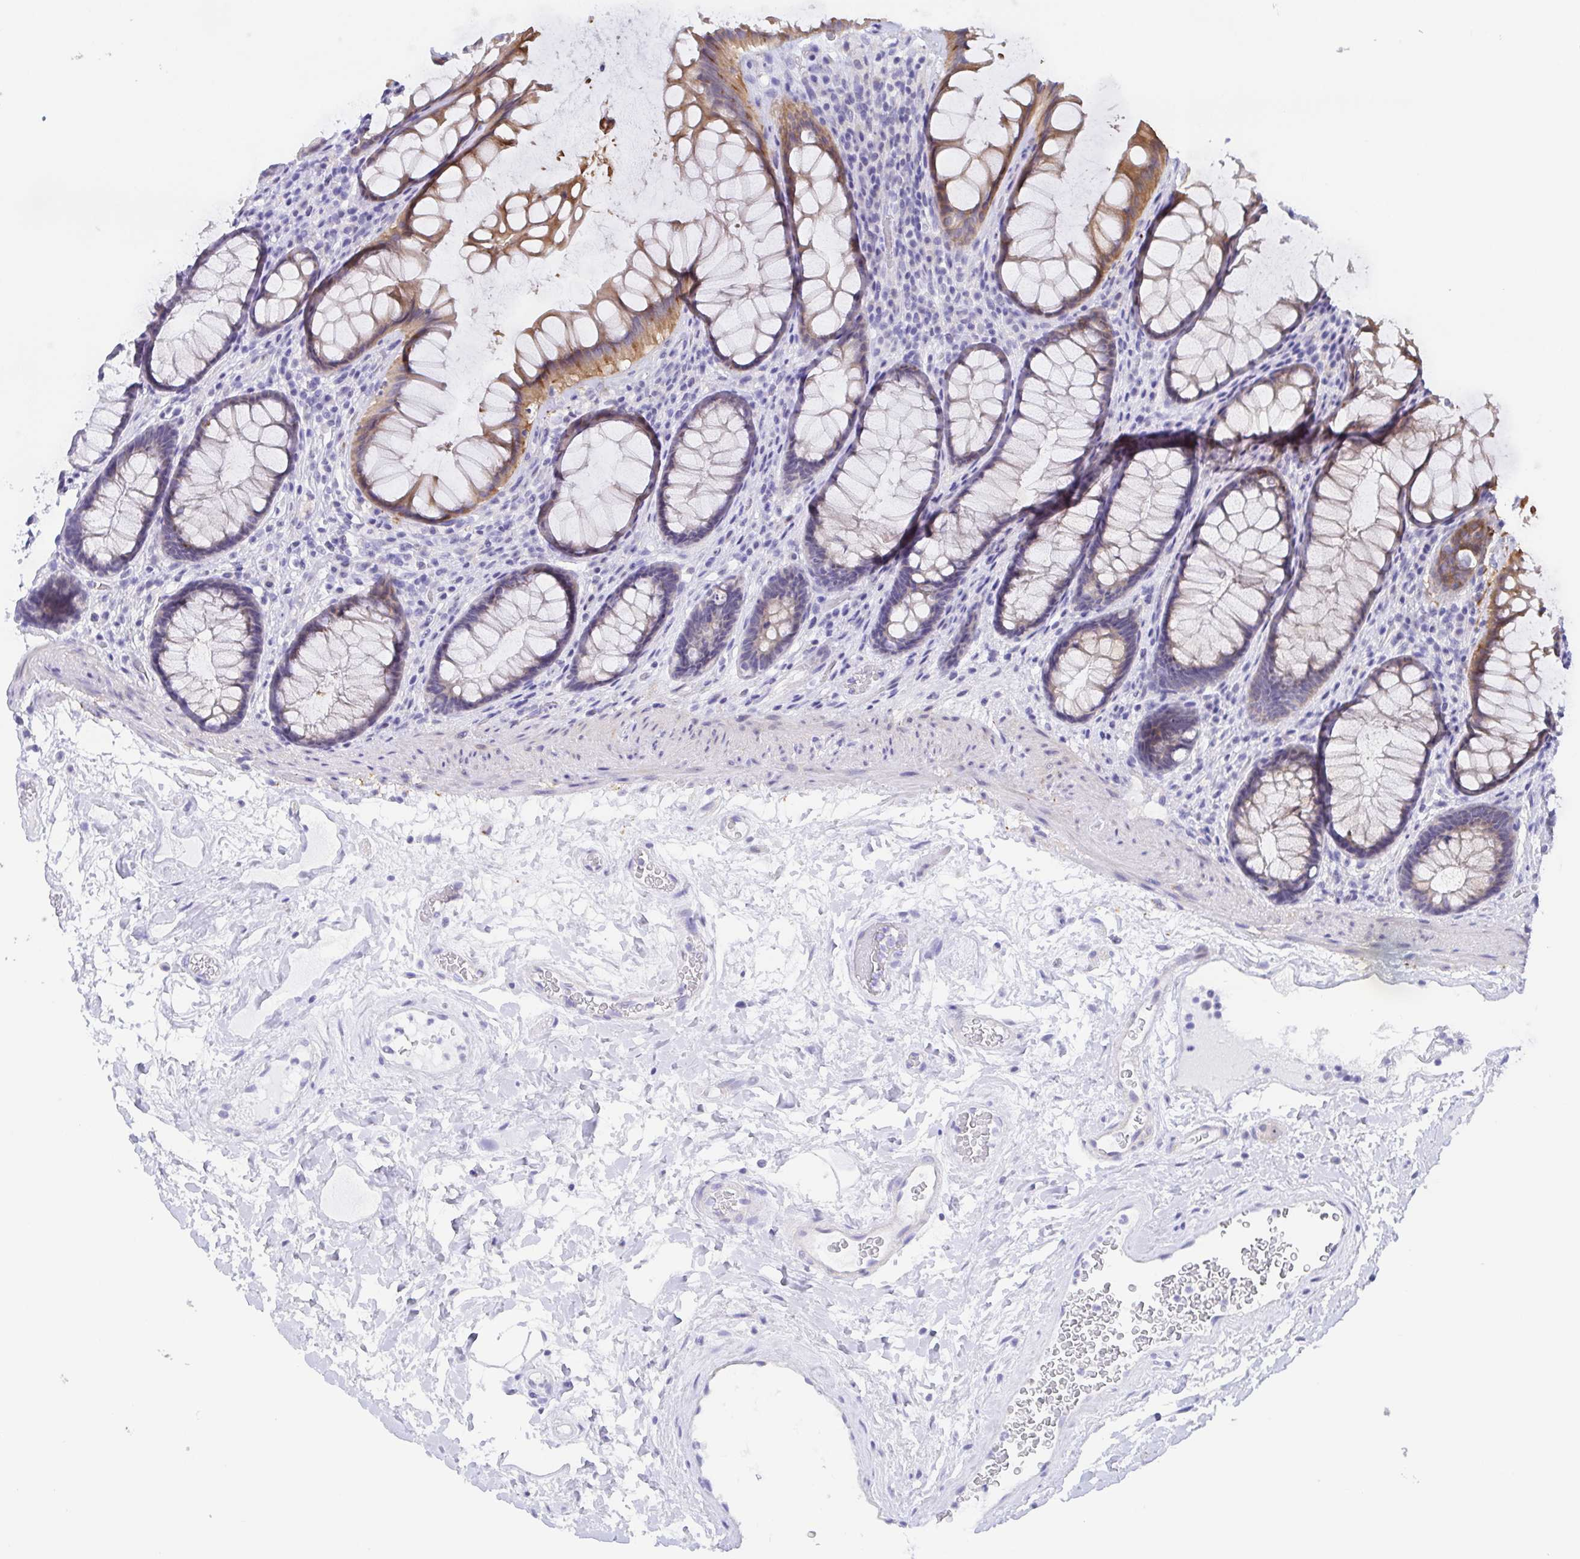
{"staining": {"intensity": "moderate", "quantity": ">75%", "location": "cytoplasmic/membranous"}, "tissue": "rectum", "cell_type": "Glandular cells", "image_type": "normal", "snomed": [{"axis": "morphology", "description": "Normal tissue, NOS"}, {"axis": "topography", "description": "Rectum"}], "caption": "Immunohistochemical staining of benign rectum demonstrates >75% levels of moderate cytoplasmic/membranous protein staining in about >75% of glandular cells. (DAB (3,3'-diaminobenzidine) IHC, brown staining for protein, blue staining for nuclei).", "gene": "MUCL3", "patient": {"sex": "male", "age": 72}}